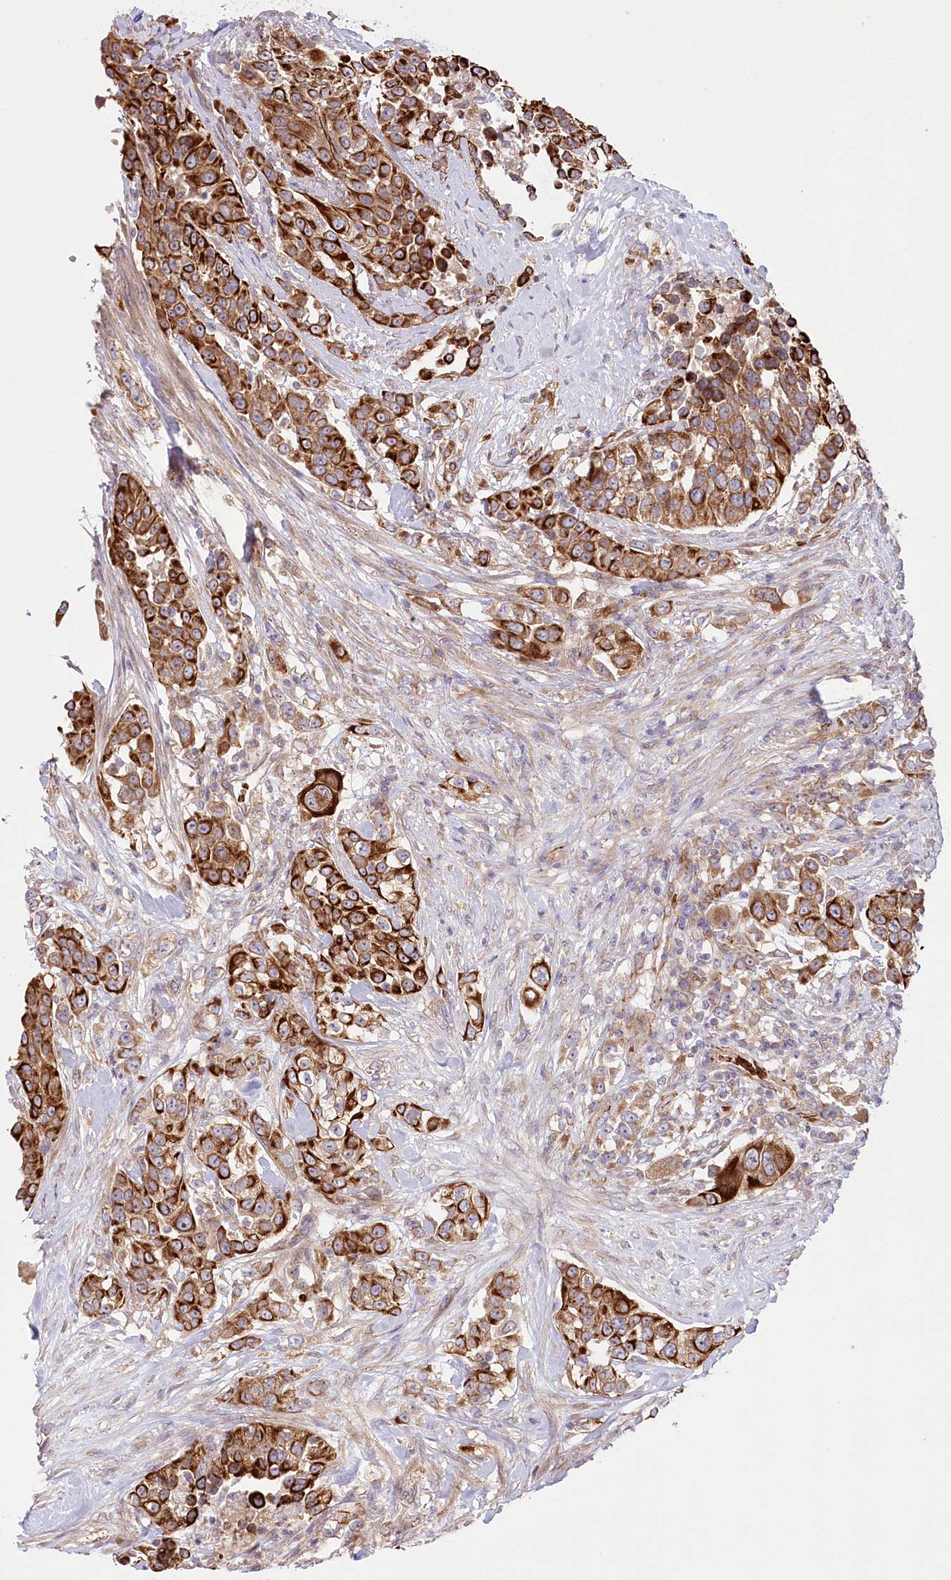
{"staining": {"intensity": "strong", "quantity": ">75%", "location": "cytoplasmic/membranous"}, "tissue": "urothelial cancer", "cell_type": "Tumor cells", "image_type": "cancer", "snomed": [{"axis": "morphology", "description": "Urothelial carcinoma, High grade"}, {"axis": "topography", "description": "Urinary bladder"}], "caption": "Tumor cells reveal strong cytoplasmic/membranous expression in about >75% of cells in high-grade urothelial carcinoma.", "gene": "COMMD3", "patient": {"sex": "female", "age": 80}}